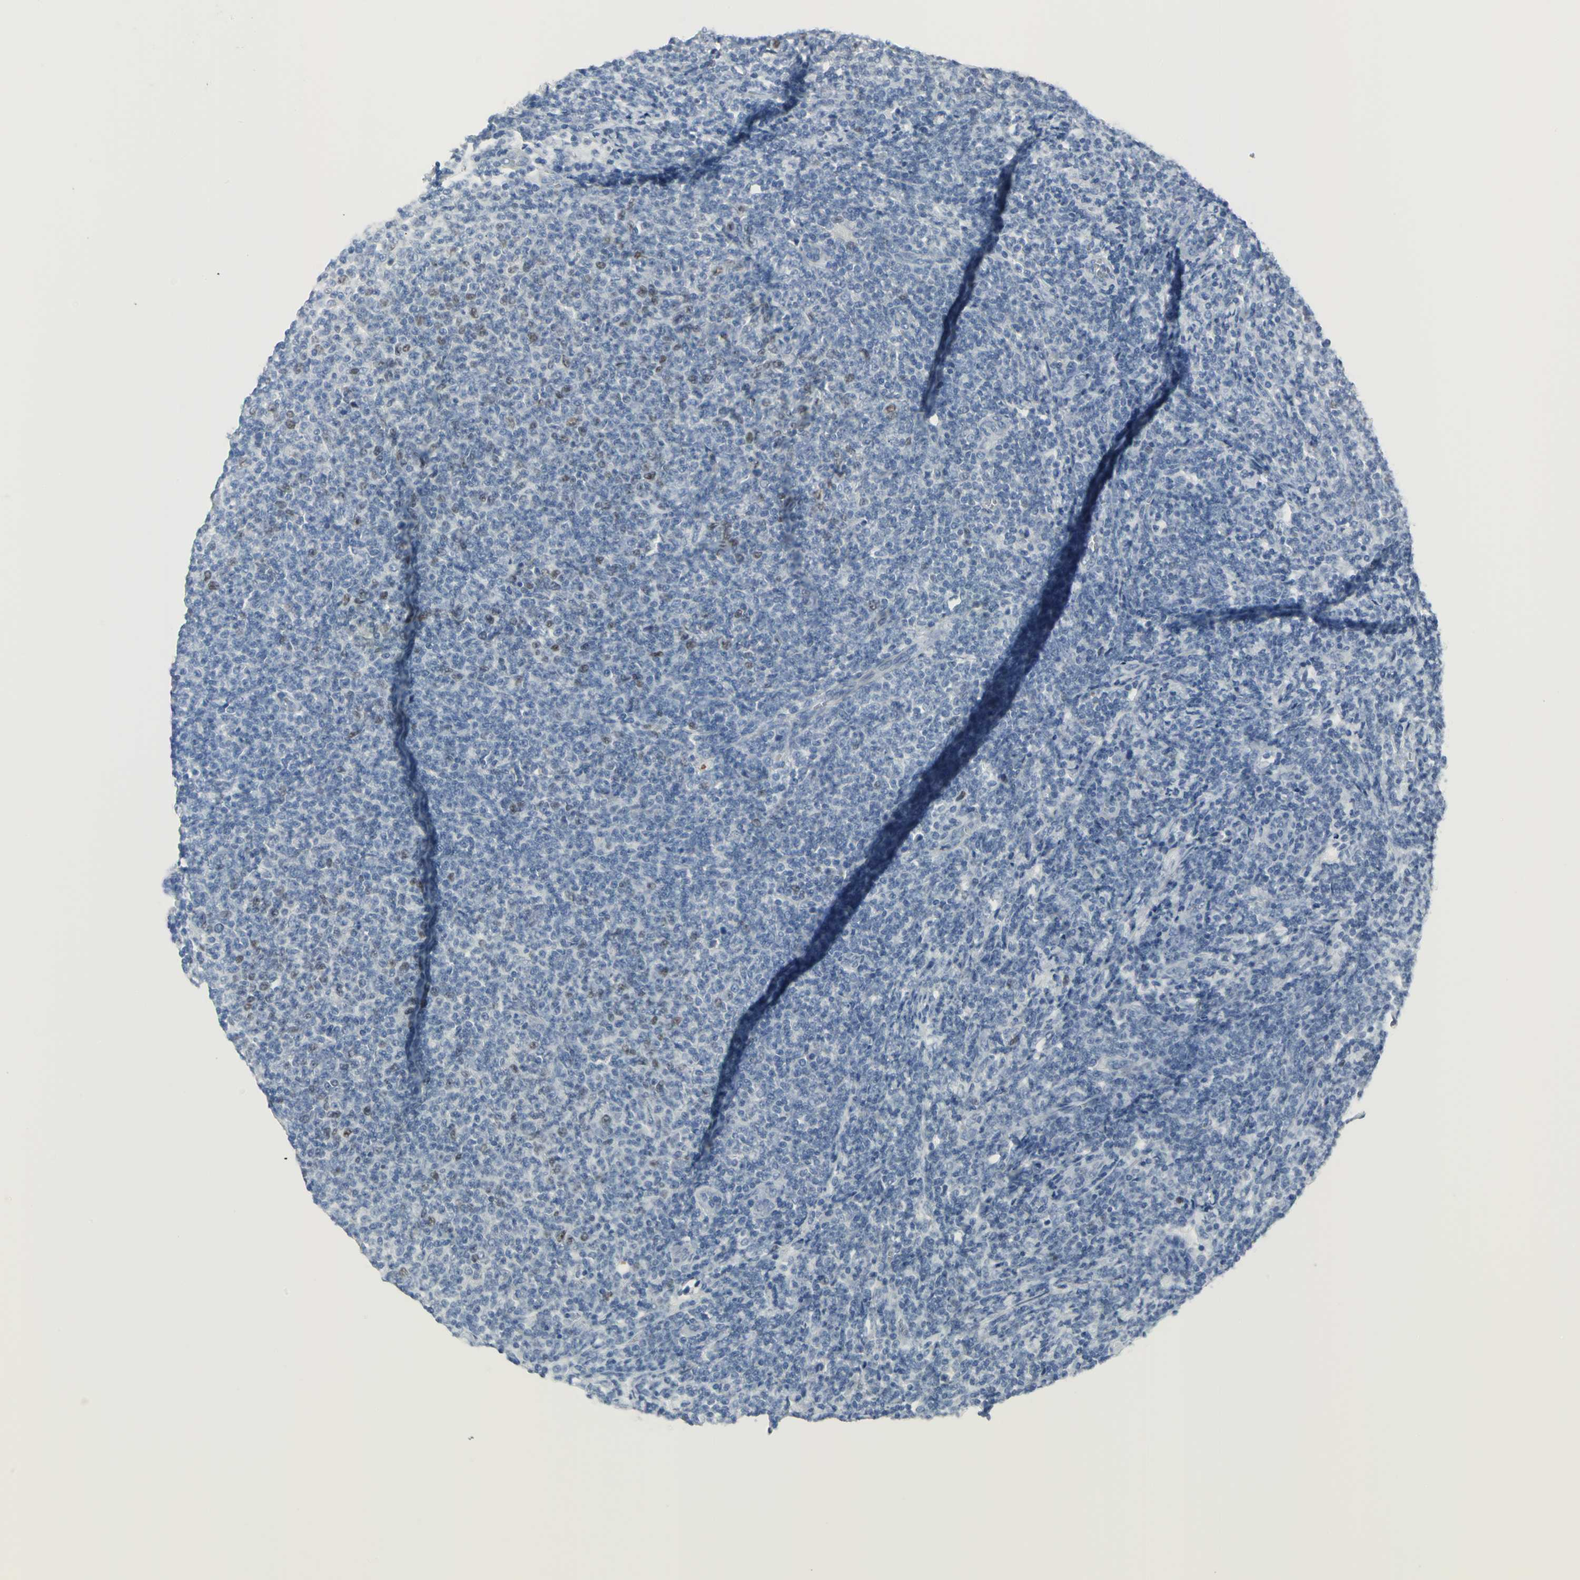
{"staining": {"intensity": "moderate", "quantity": "<25%", "location": "nuclear"}, "tissue": "lymphoma", "cell_type": "Tumor cells", "image_type": "cancer", "snomed": [{"axis": "morphology", "description": "Malignant lymphoma, non-Hodgkin's type, Low grade"}, {"axis": "topography", "description": "Lymph node"}], "caption": "Low-grade malignant lymphoma, non-Hodgkin's type was stained to show a protein in brown. There is low levels of moderate nuclear positivity in about <25% of tumor cells. The protein is shown in brown color, while the nuclei are stained blue.", "gene": "MCM3", "patient": {"sex": "male", "age": 66}}